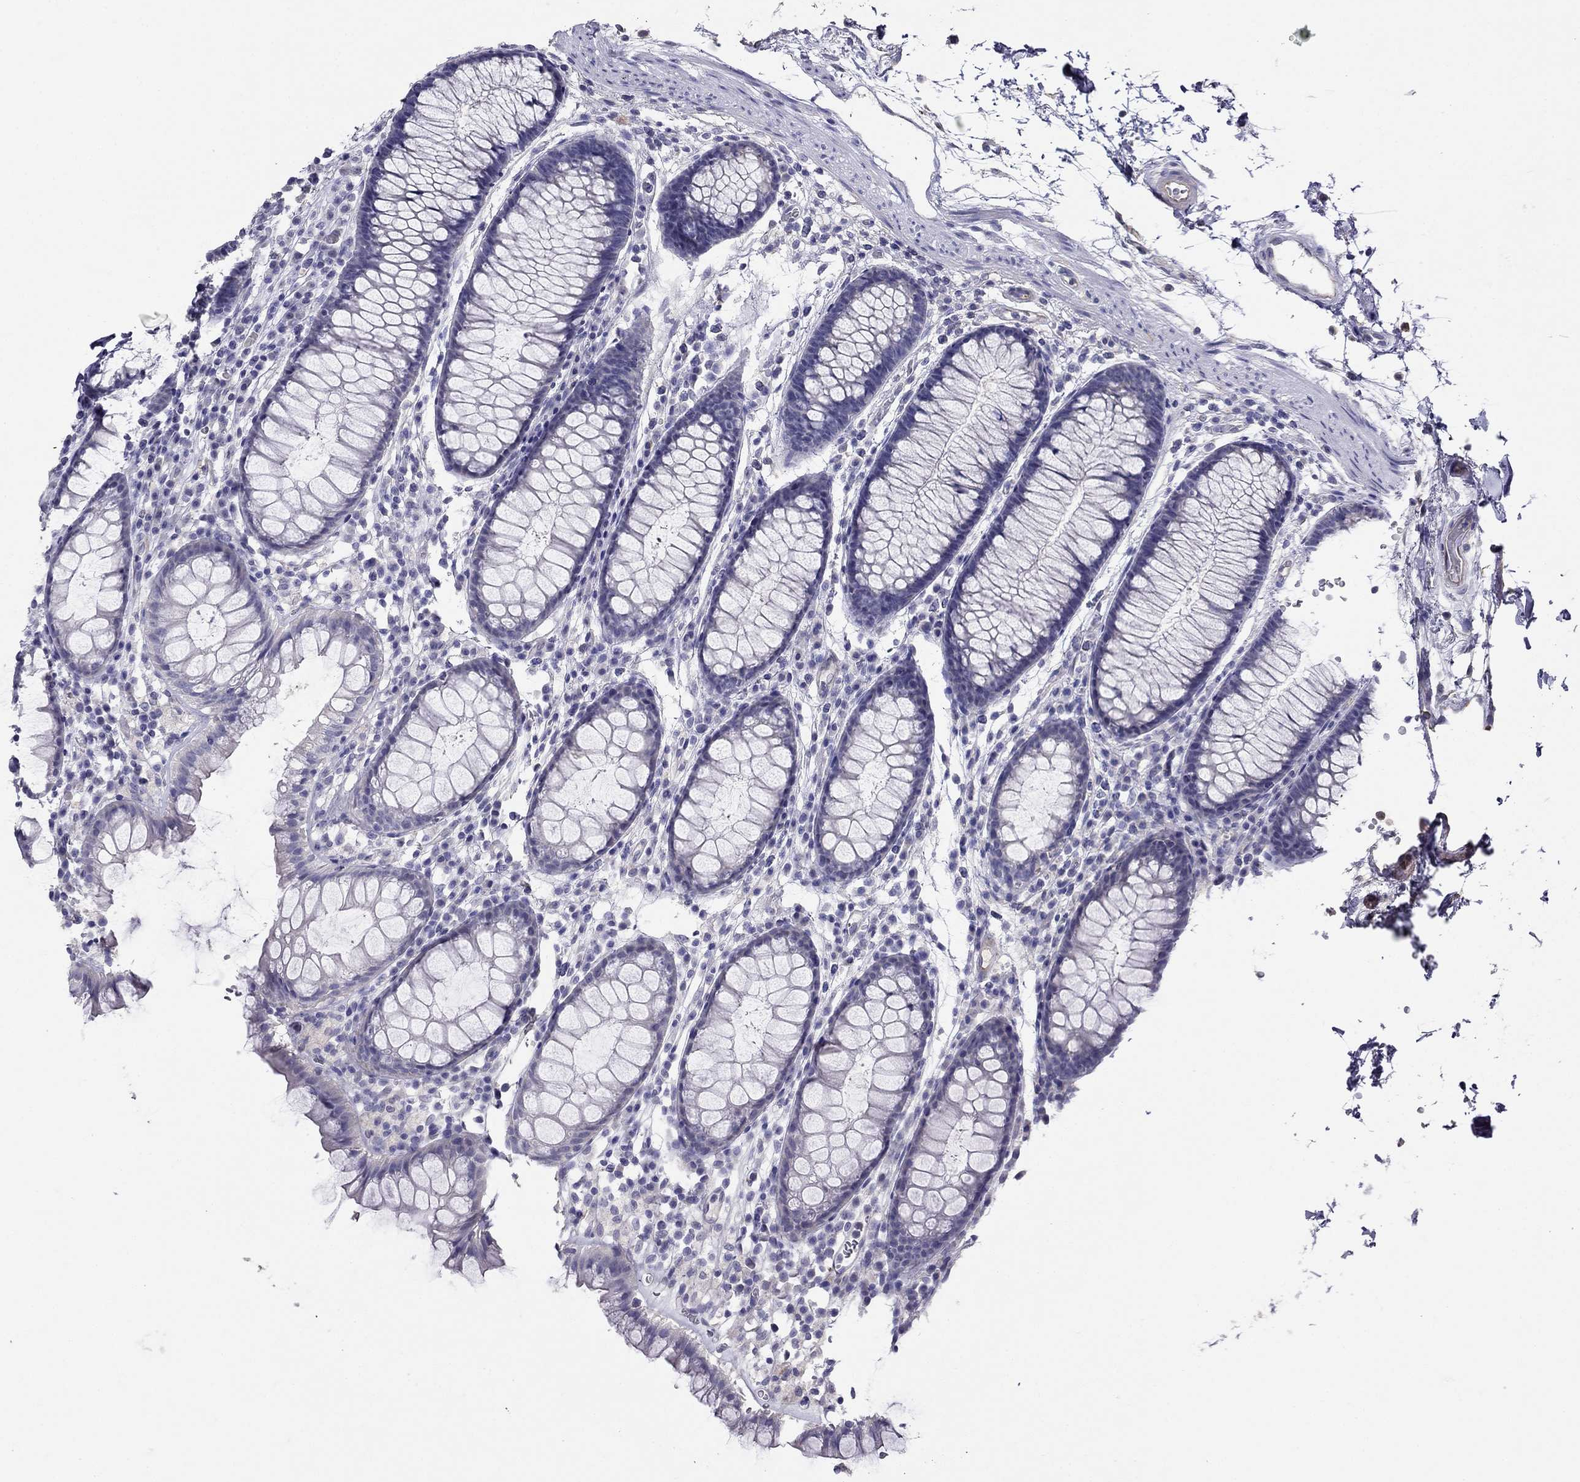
{"staining": {"intensity": "negative", "quantity": "none", "location": "none"}, "tissue": "colon", "cell_type": "Endothelial cells", "image_type": "normal", "snomed": [{"axis": "morphology", "description": "Normal tissue, NOS"}, {"axis": "topography", "description": "Colon"}], "caption": "Immunohistochemistry histopathology image of unremarkable human colon stained for a protein (brown), which displays no staining in endothelial cells.", "gene": "SPINT4", "patient": {"sex": "male", "age": 76}}